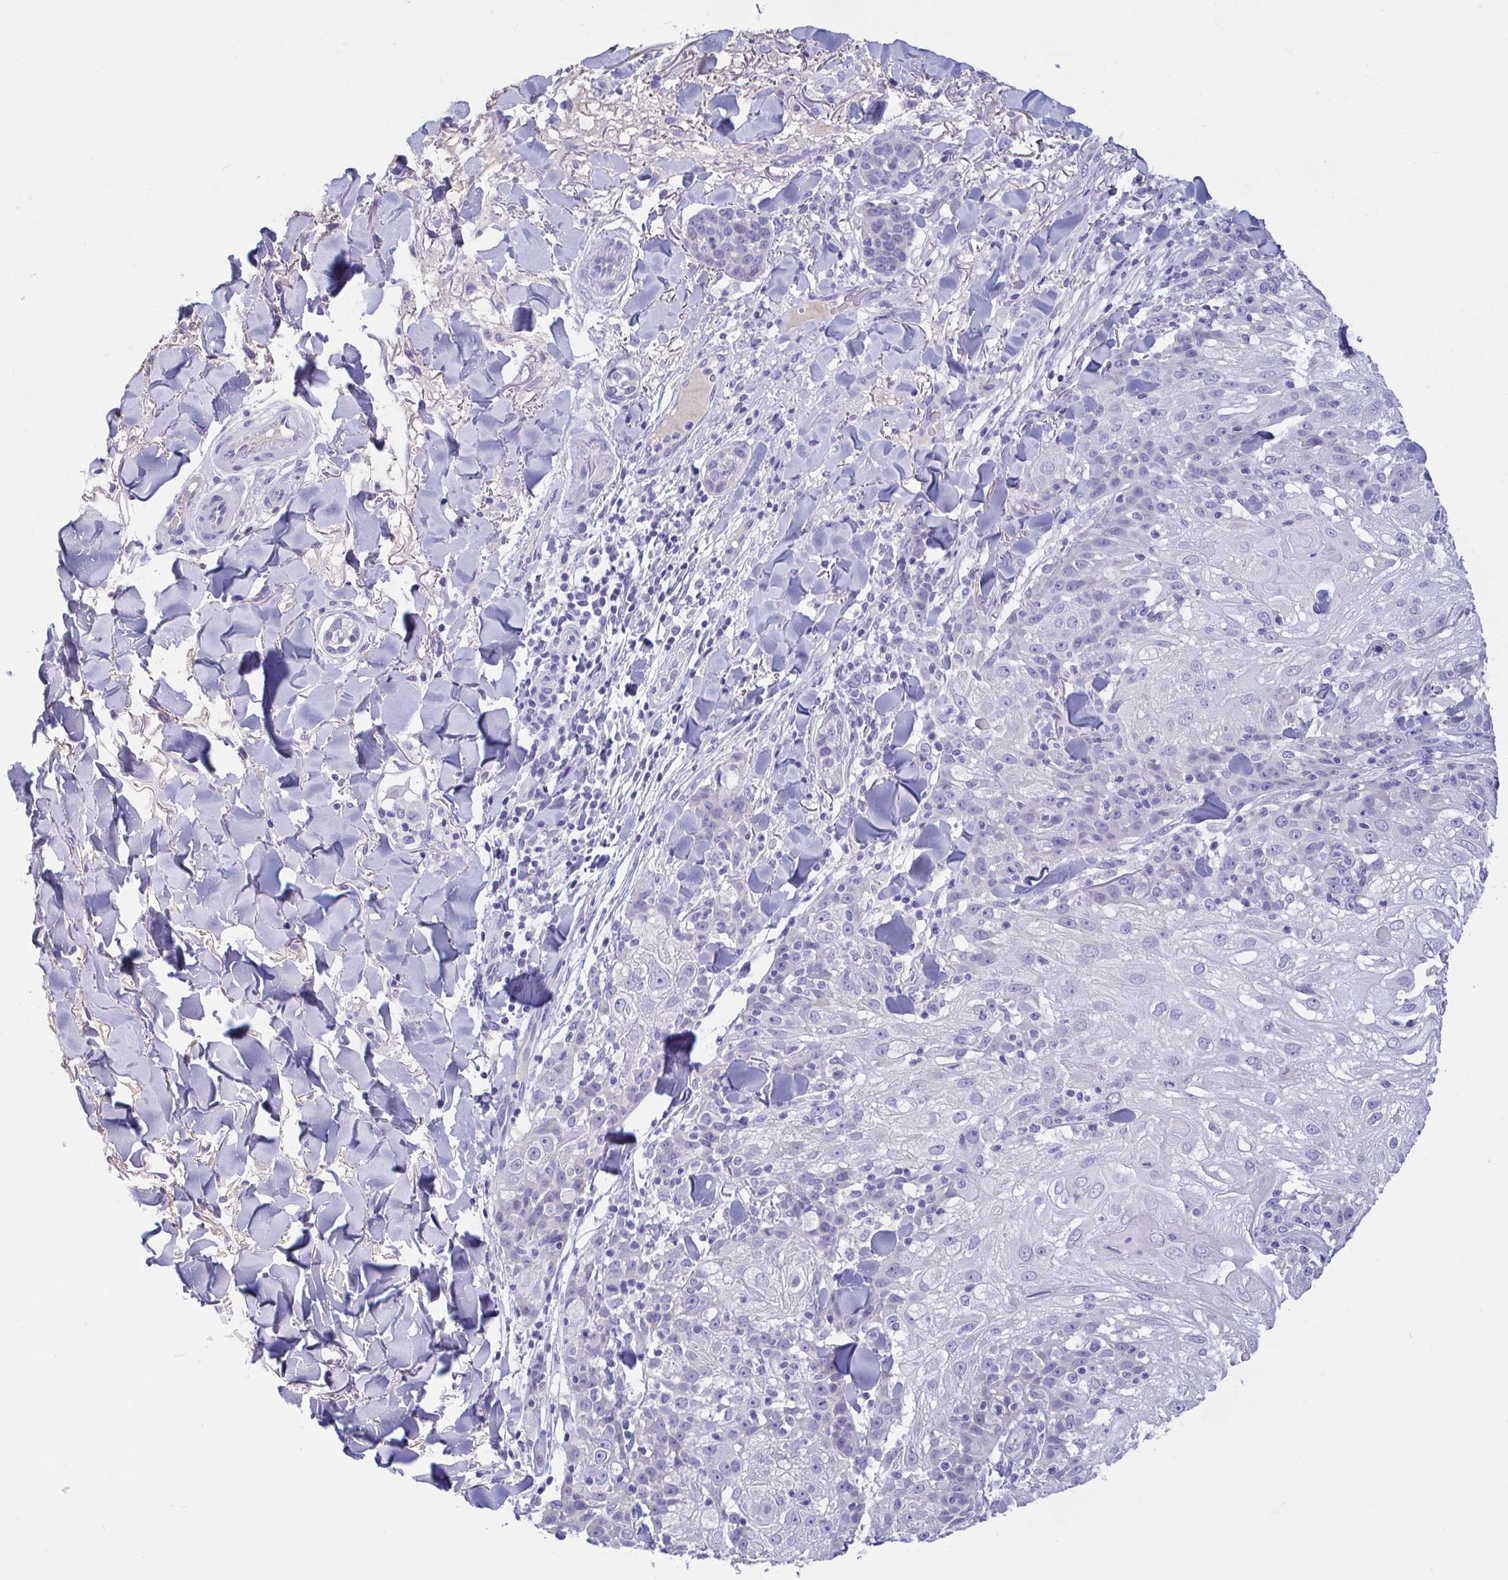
{"staining": {"intensity": "negative", "quantity": "none", "location": "none"}, "tissue": "skin cancer", "cell_type": "Tumor cells", "image_type": "cancer", "snomed": [{"axis": "morphology", "description": "Normal tissue, NOS"}, {"axis": "morphology", "description": "Squamous cell carcinoma, NOS"}, {"axis": "topography", "description": "Skin"}], "caption": "Immunohistochemistry (IHC) of squamous cell carcinoma (skin) shows no positivity in tumor cells. (Brightfield microscopy of DAB (3,3'-diaminobenzidine) immunohistochemistry at high magnification).", "gene": "TREH", "patient": {"sex": "female", "age": 83}}